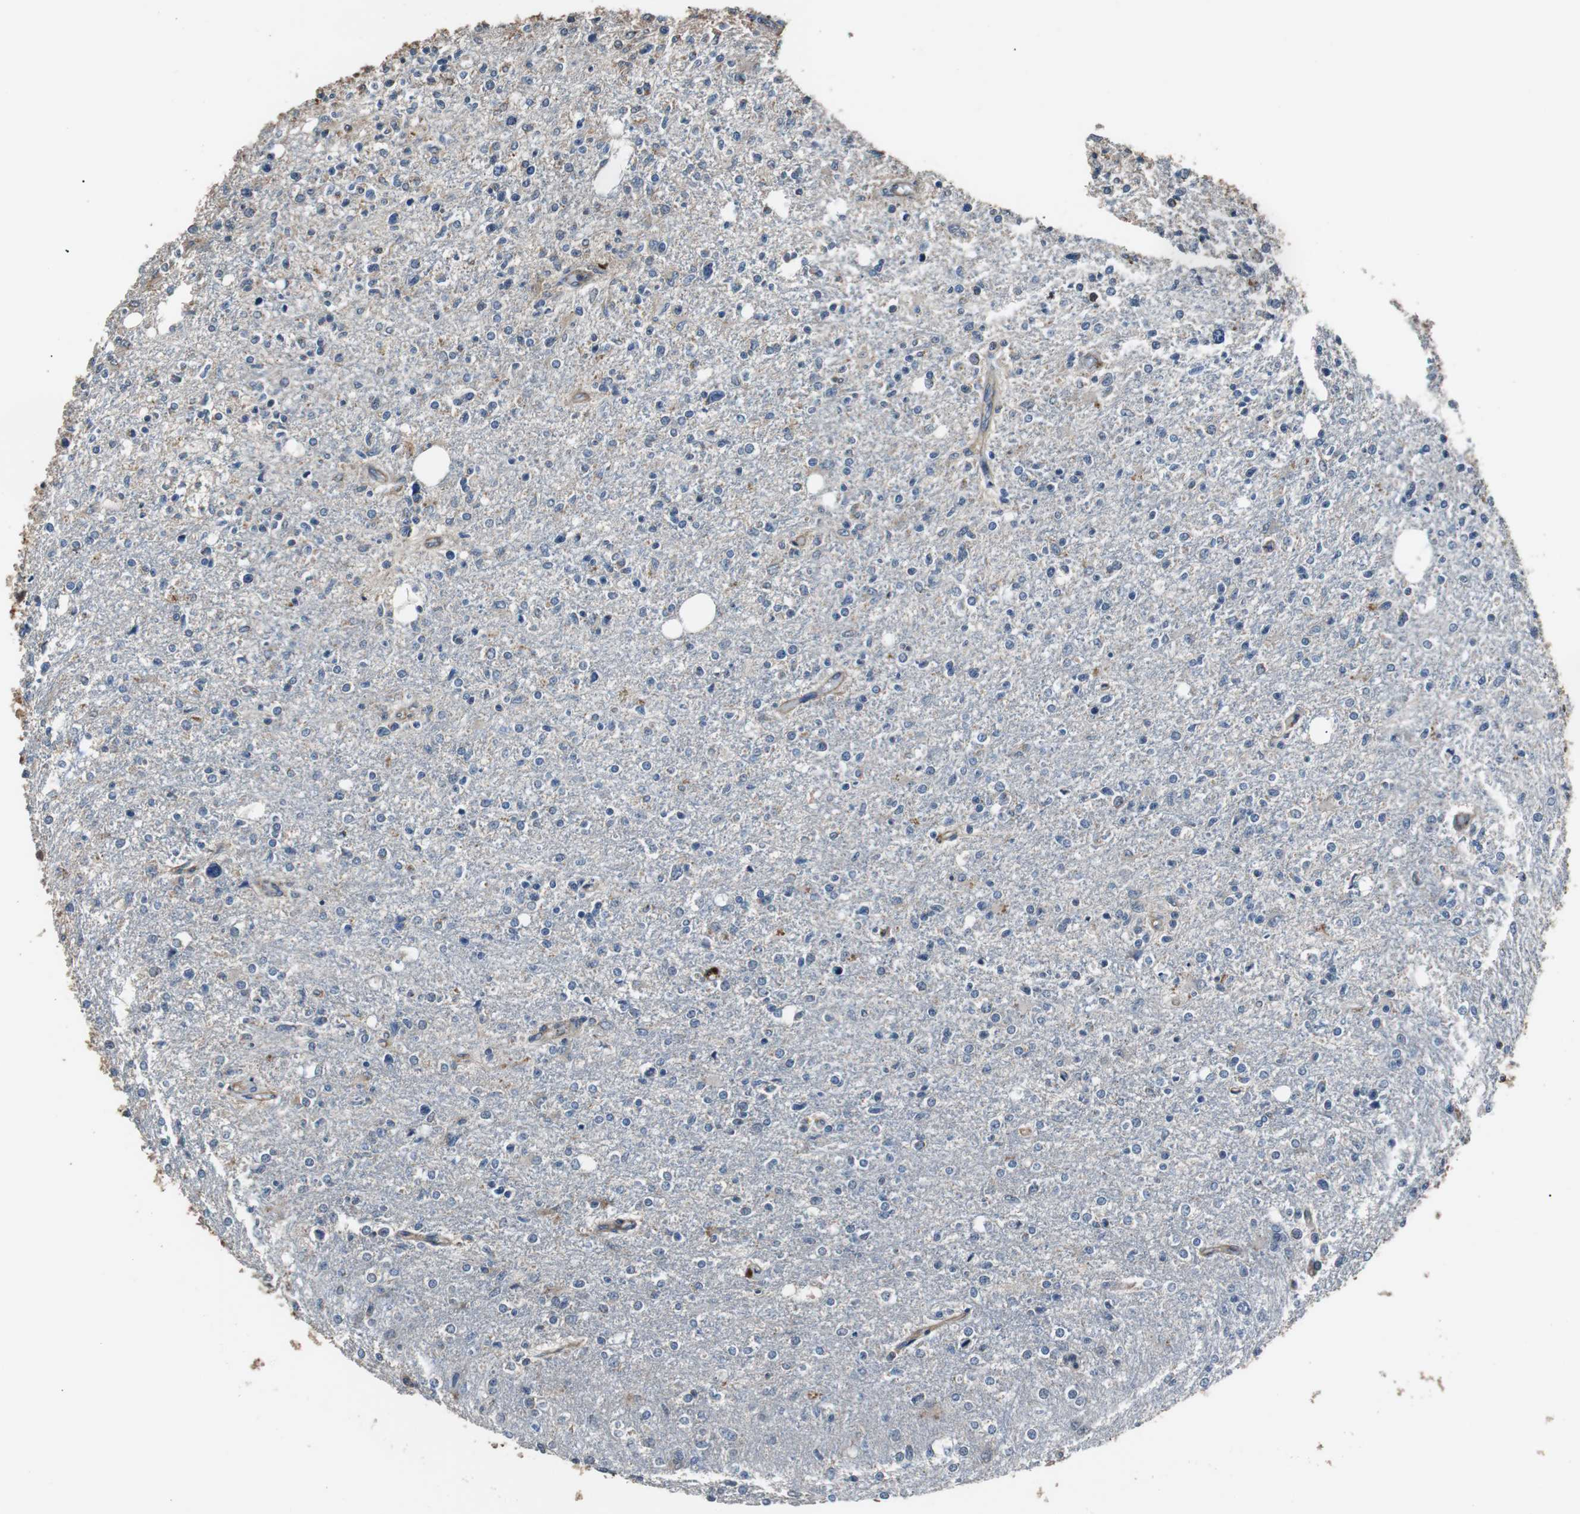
{"staining": {"intensity": "moderate", "quantity": "25%-75%", "location": "cytoplasmic/membranous"}, "tissue": "glioma", "cell_type": "Tumor cells", "image_type": "cancer", "snomed": [{"axis": "morphology", "description": "Glioma, malignant, High grade"}, {"axis": "topography", "description": "Cerebral cortex"}], "caption": "IHC histopathology image of human malignant high-grade glioma stained for a protein (brown), which displays medium levels of moderate cytoplasmic/membranous positivity in approximately 25%-75% of tumor cells.", "gene": "PITRM1", "patient": {"sex": "male", "age": 76}}